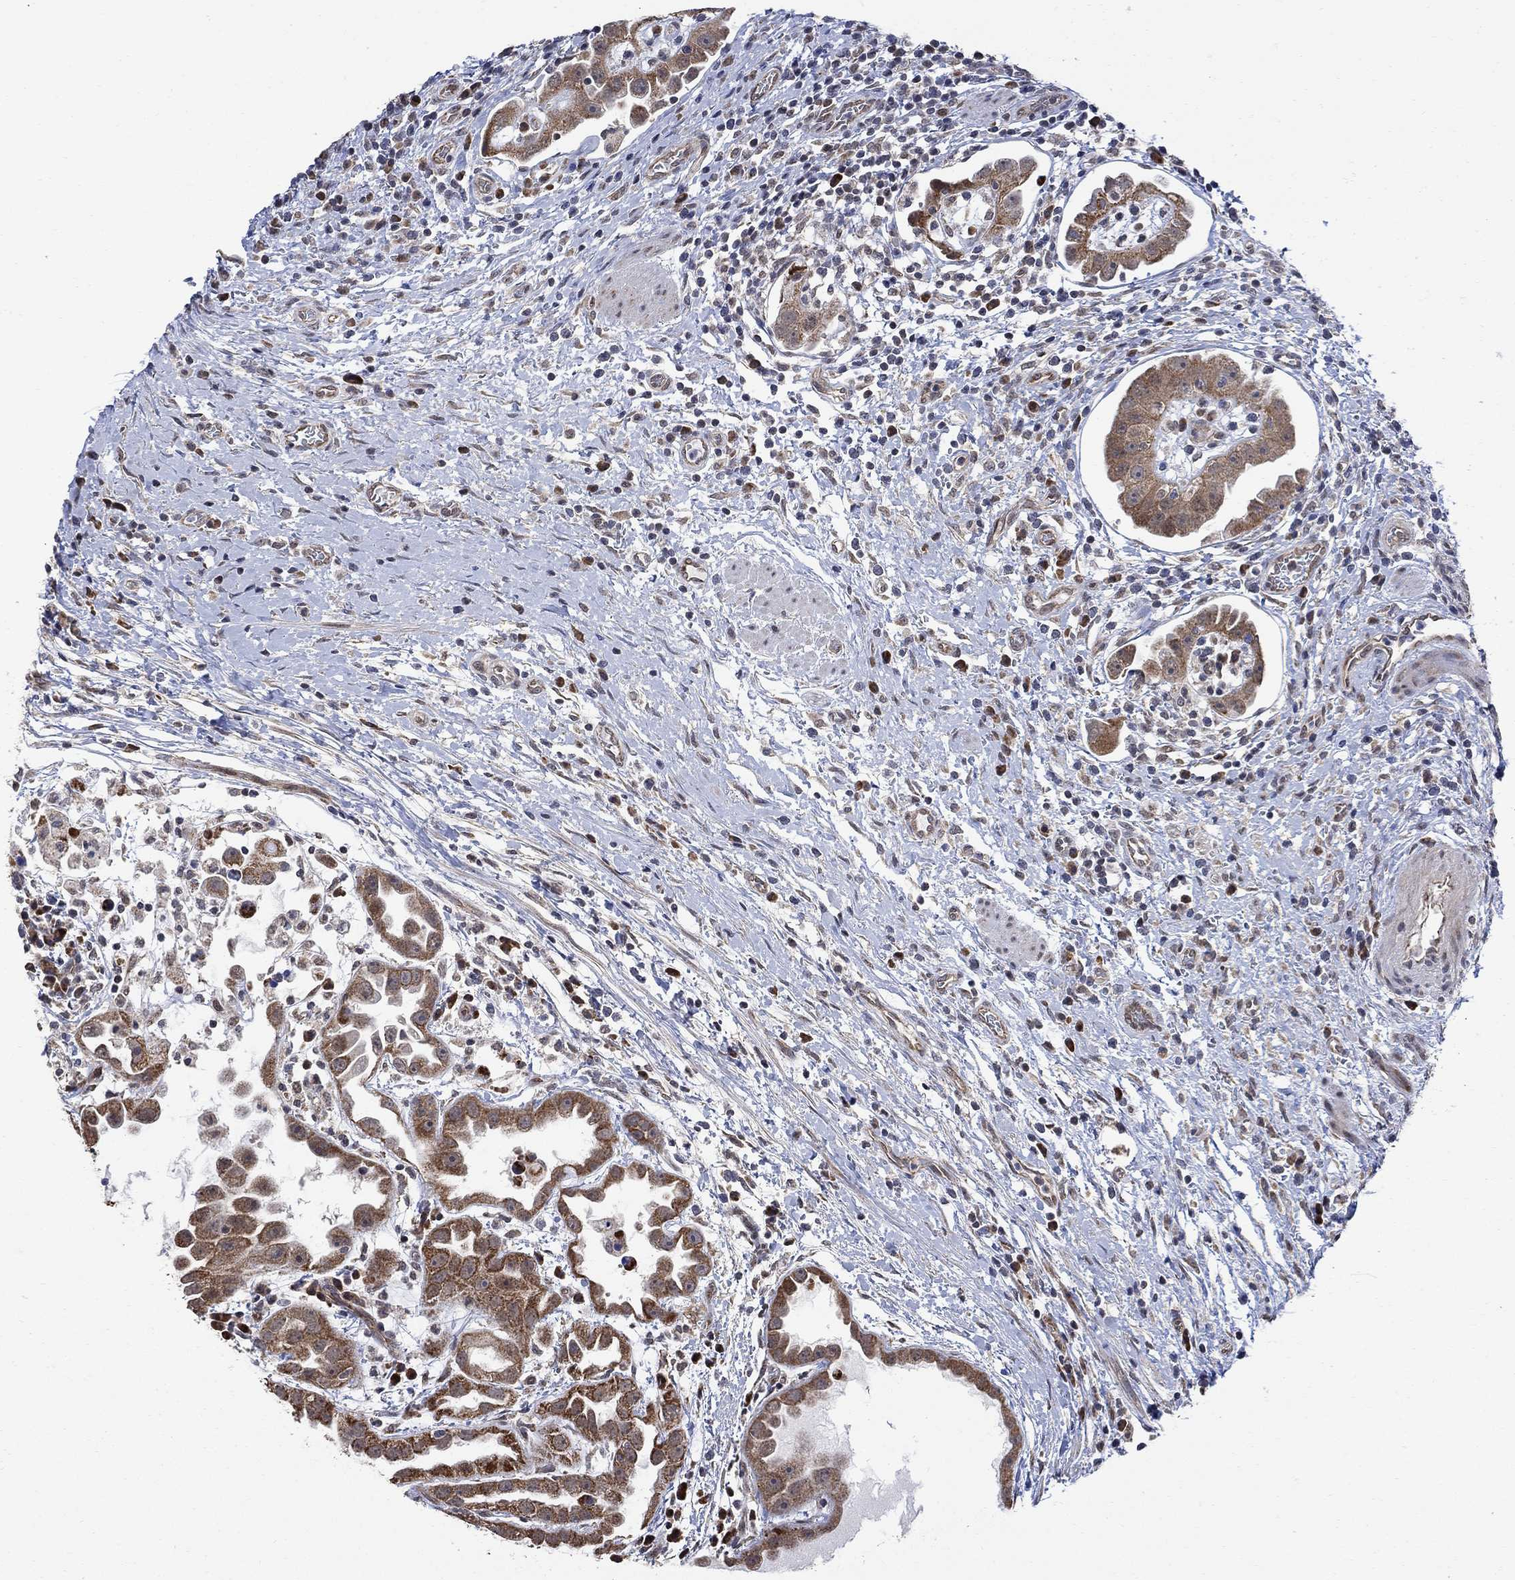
{"staining": {"intensity": "strong", "quantity": ">75%", "location": "cytoplasmic/membranous"}, "tissue": "urothelial cancer", "cell_type": "Tumor cells", "image_type": "cancer", "snomed": [{"axis": "morphology", "description": "Urothelial carcinoma, High grade"}, {"axis": "topography", "description": "Urinary bladder"}], "caption": "A micrograph showing strong cytoplasmic/membranous positivity in approximately >75% of tumor cells in urothelial cancer, as visualized by brown immunohistochemical staining.", "gene": "ANKRA2", "patient": {"sex": "female", "age": 41}}